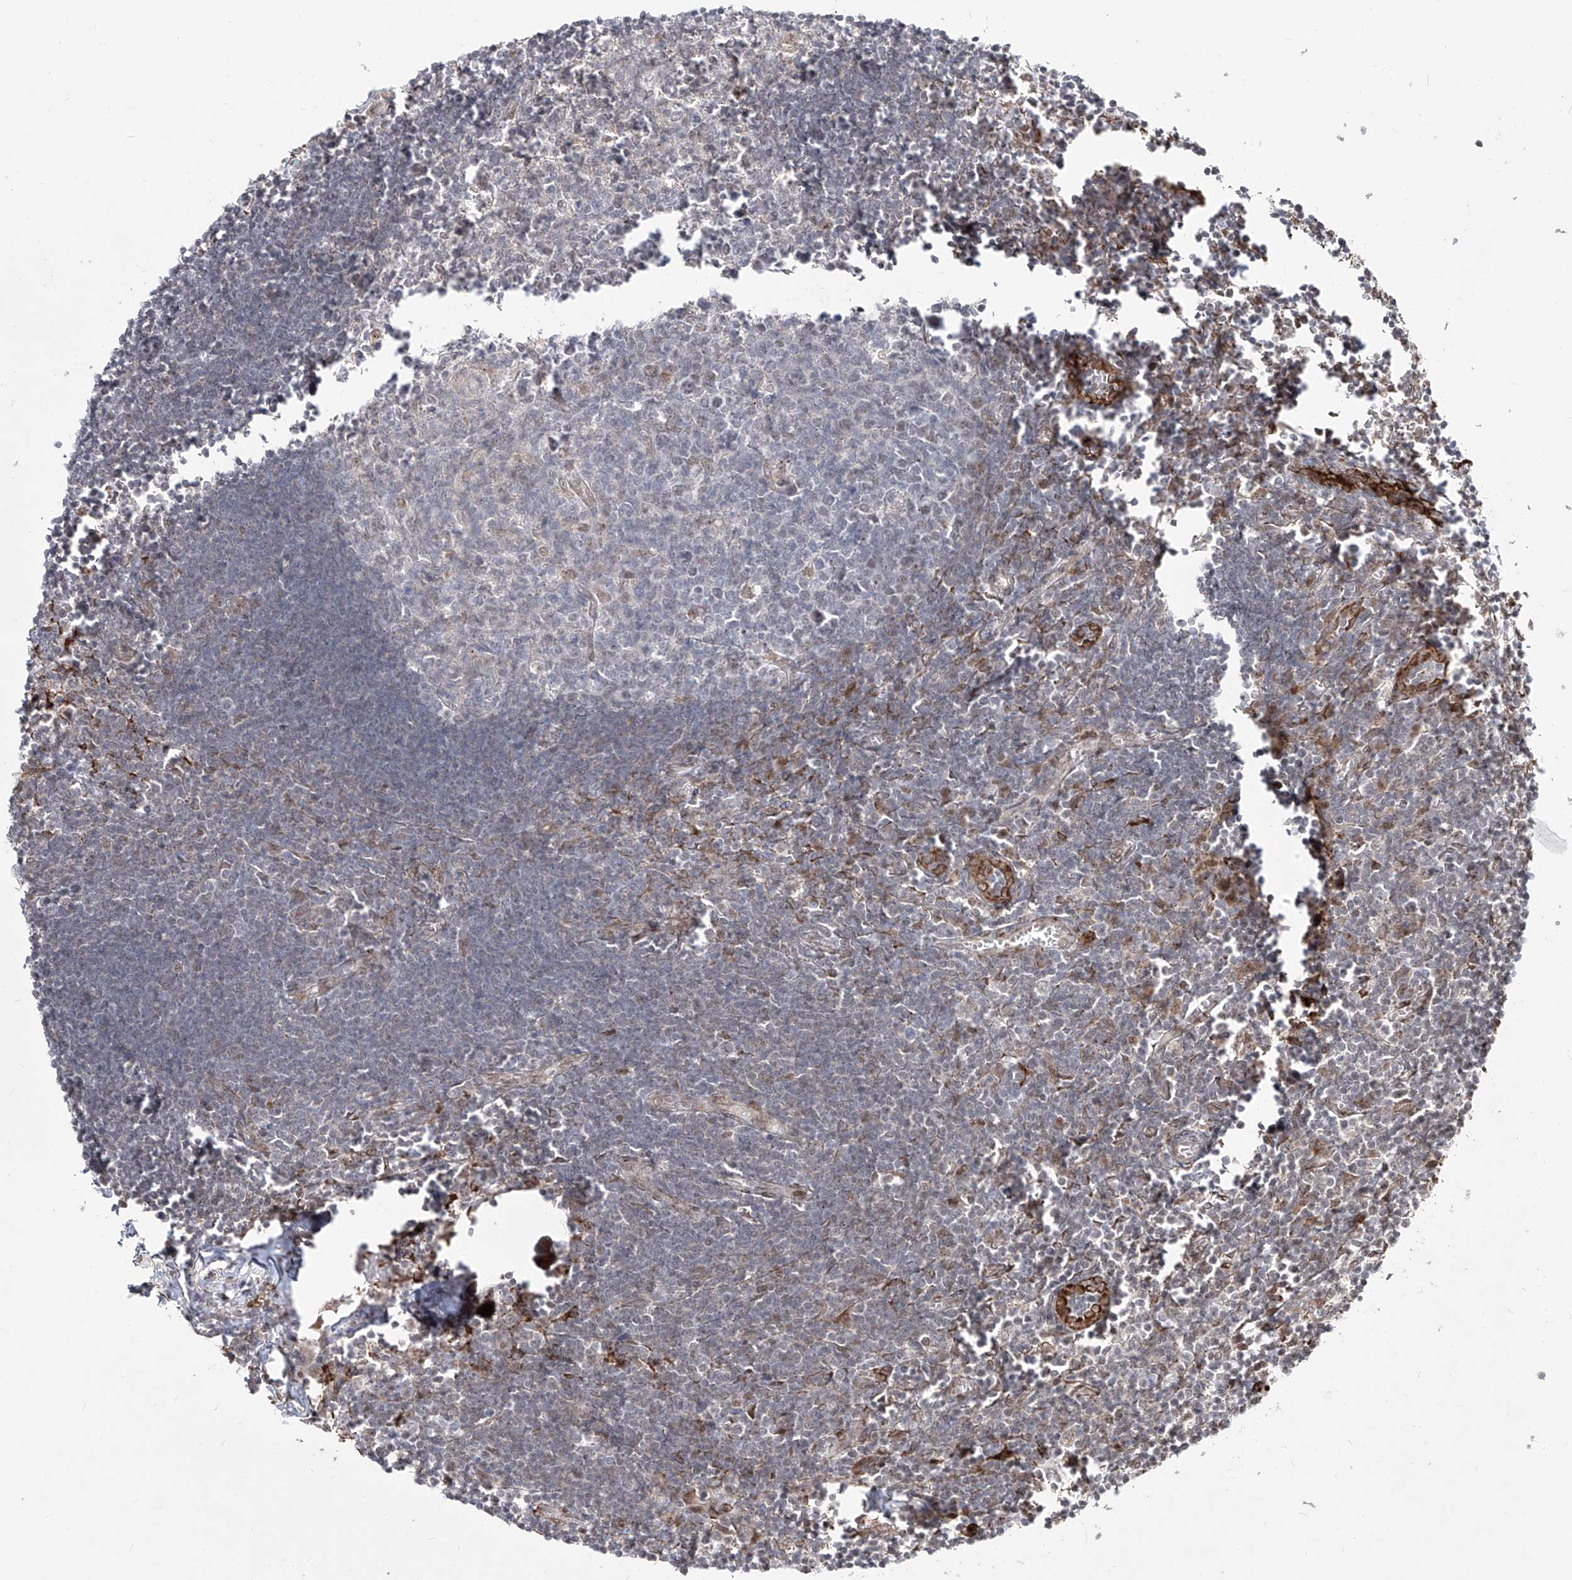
{"staining": {"intensity": "moderate", "quantity": "<25%", "location": "nuclear"}, "tissue": "lymph node", "cell_type": "Germinal center cells", "image_type": "normal", "snomed": [{"axis": "morphology", "description": "Normal tissue, NOS"}, {"axis": "morphology", "description": "Malignant melanoma, Metastatic site"}, {"axis": "topography", "description": "Lymph node"}], "caption": "Germinal center cells reveal moderate nuclear expression in approximately <25% of cells in benign lymph node. (DAB (3,3'-diaminobenzidine) = brown stain, brightfield microscopy at high magnification).", "gene": "ZNF710", "patient": {"sex": "male", "age": 41}}